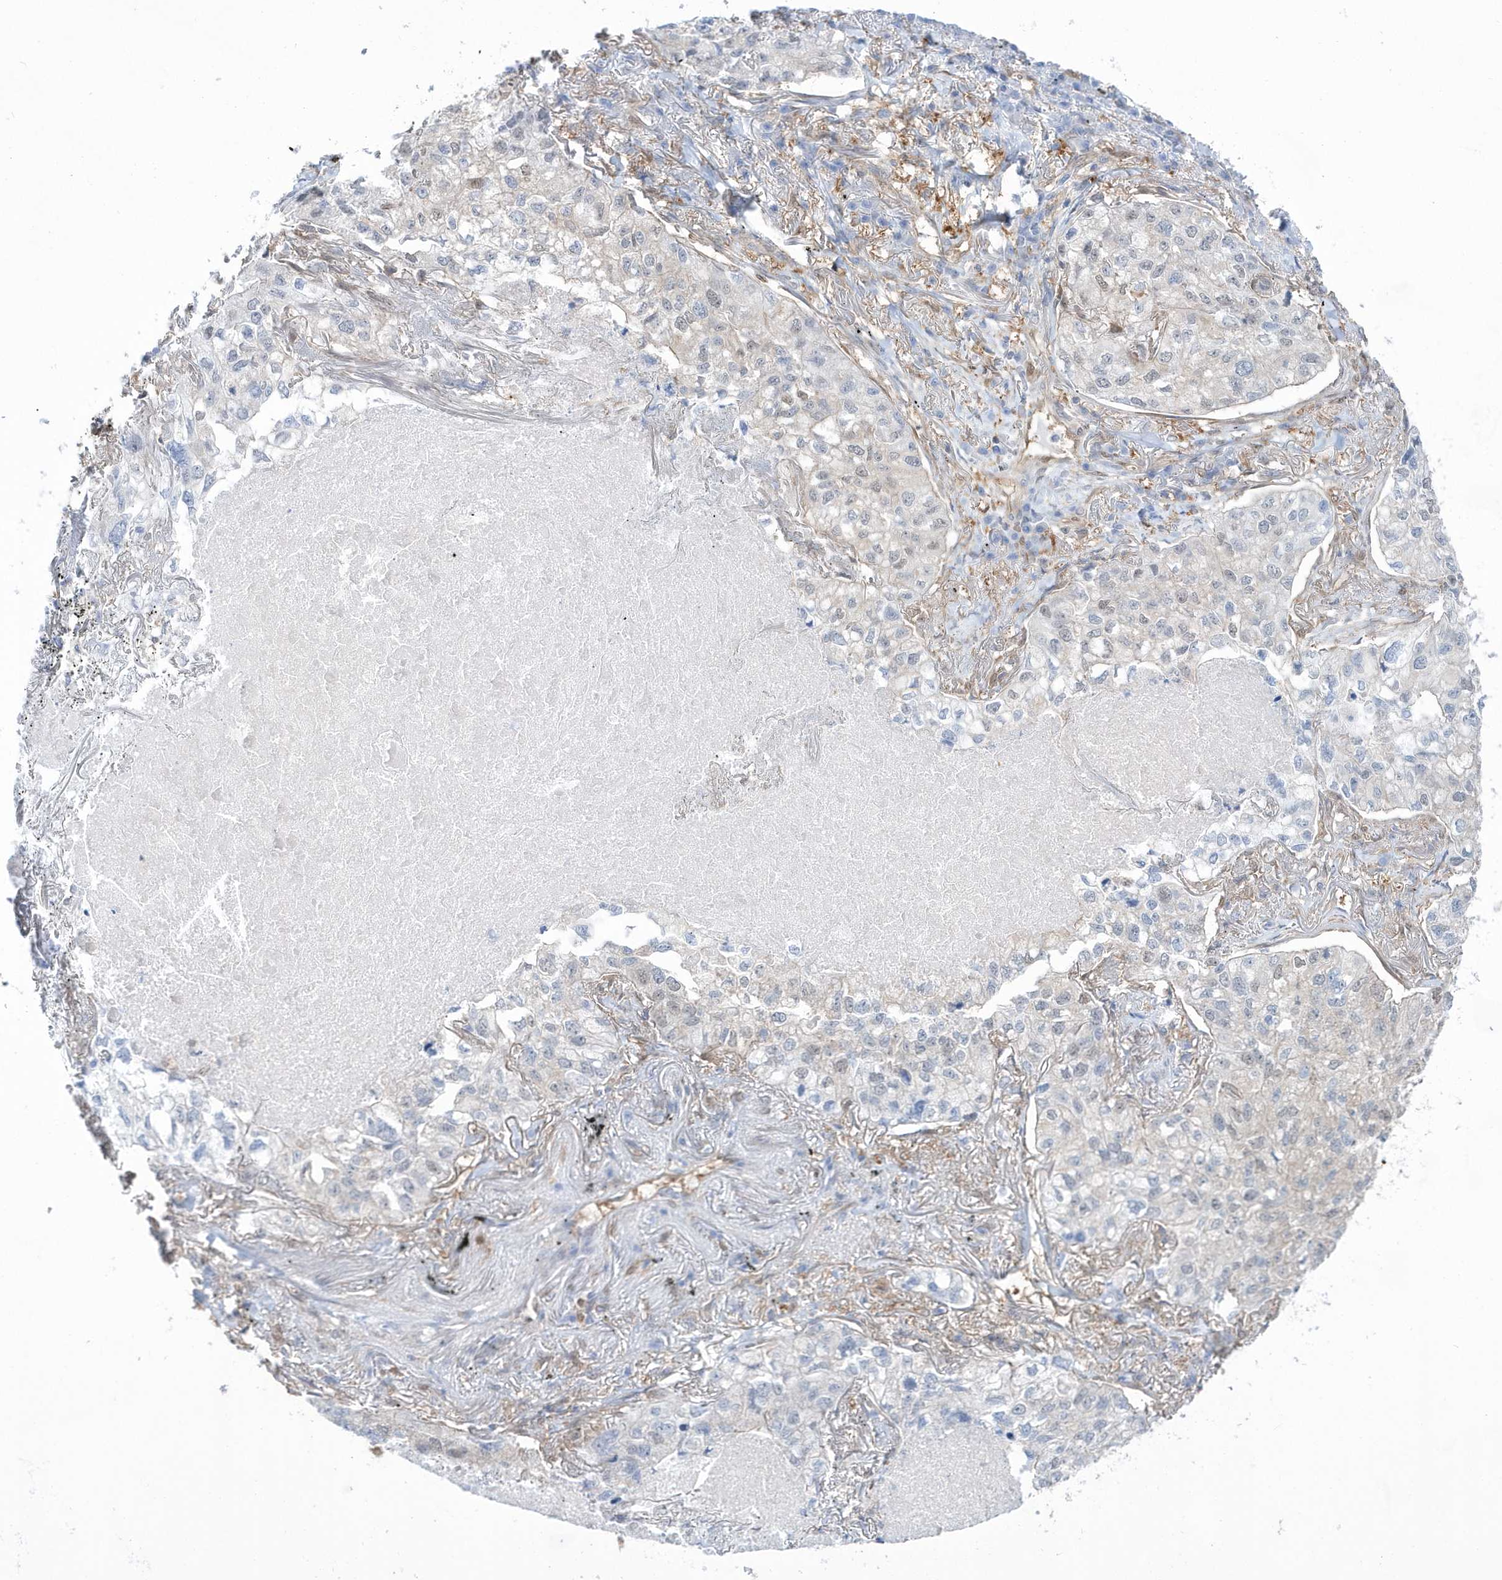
{"staining": {"intensity": "negative", "quantity": "none", "location": "none"}, "tissue": "lung cancer", "cell_type": "Tumor cells", "image_type": "cancer", "snomed": [{"axis": "morphology", "description": "Adenocarcinoma, NOS"}, {"axis": "topography", "description": "Lung"}], "caption": "An image of lung cancer stained for a protein displays no brown staining in tumor cells.", "gene": "BDH2", "patient": {"sex": "male", "age": 65}}